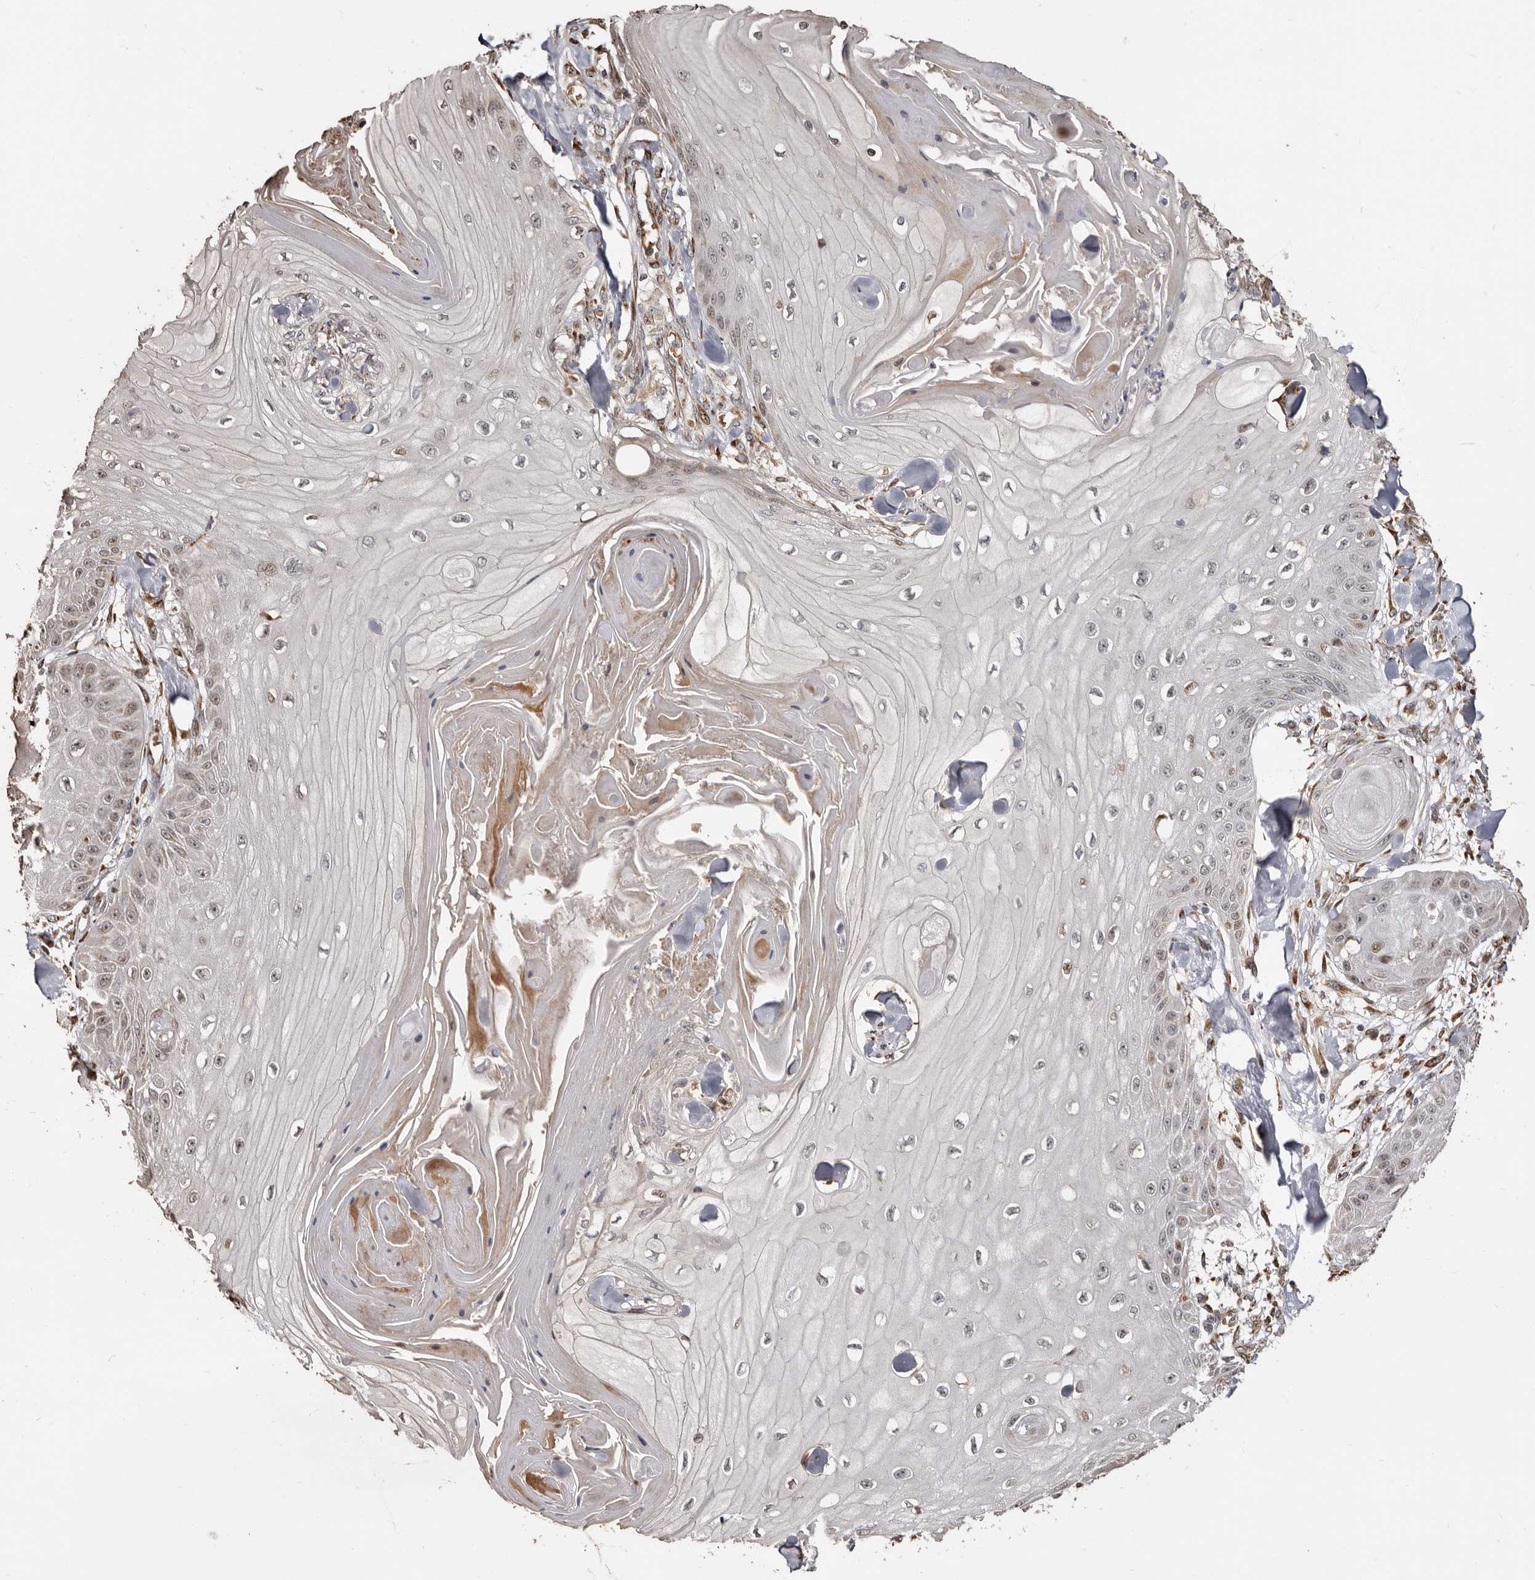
{"staining": {"intensity": "weak", "quantity": "25%-75%", "location": "nuclear"}, "tissue": "skin cancer", "cell_type": "Tumor cells", "image_type": "cancer", "snomed": [{"axis": "morphology", "description": "Squamous cell carcinoma, NOS"}, {"axis": "topography", "description": "Skin"}], "caption": "Protein expression analysis of skin squamous cell carcinoma exhibits weak nuclear positivity in about 25%-75% of tumor cells.", "gene": "ENTREP1", "patient": {"sex": "male", "age": 74}}